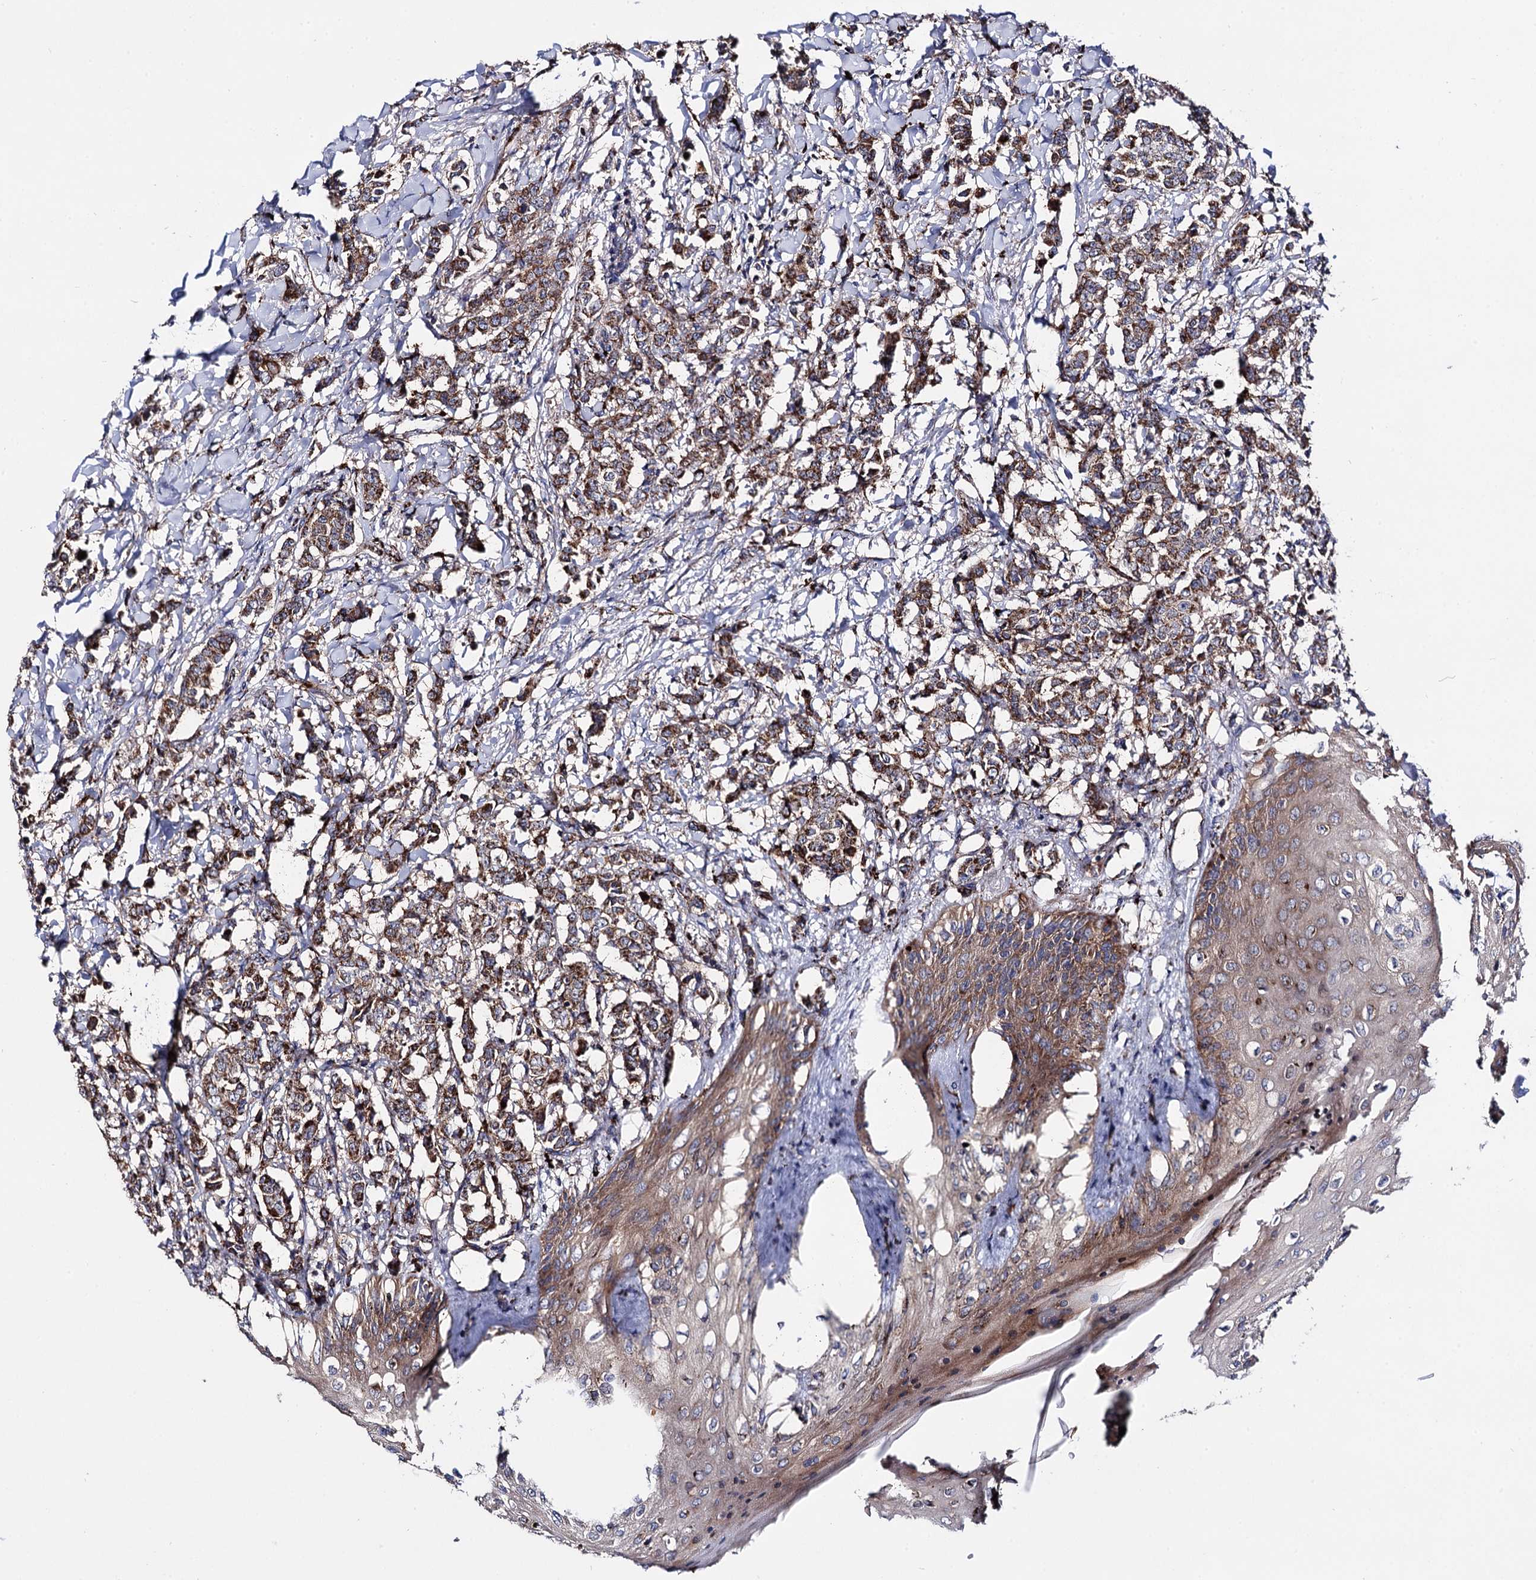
{"staining": {"intensity": "strong", "quantity": ">75%", "location": "cytoplasmic/membranous"}, "tissue": "breast cancer", "cell_type": "Tumor cells", "image_type": "cancer", "snomed": [{"axis": "morphology", "description": "Duct carcinoma"}, {"axis": "topography", "description": "Breast"}], "caption": "Immunohistochemical staining of human breast infiltrating ductal carcinoma shows high levels of strong cytoplasmic/membranous positivity in approximately >75% of tumor cells.", "gene": "IQCH", "patient": {"sex": "female", "age": 40}}